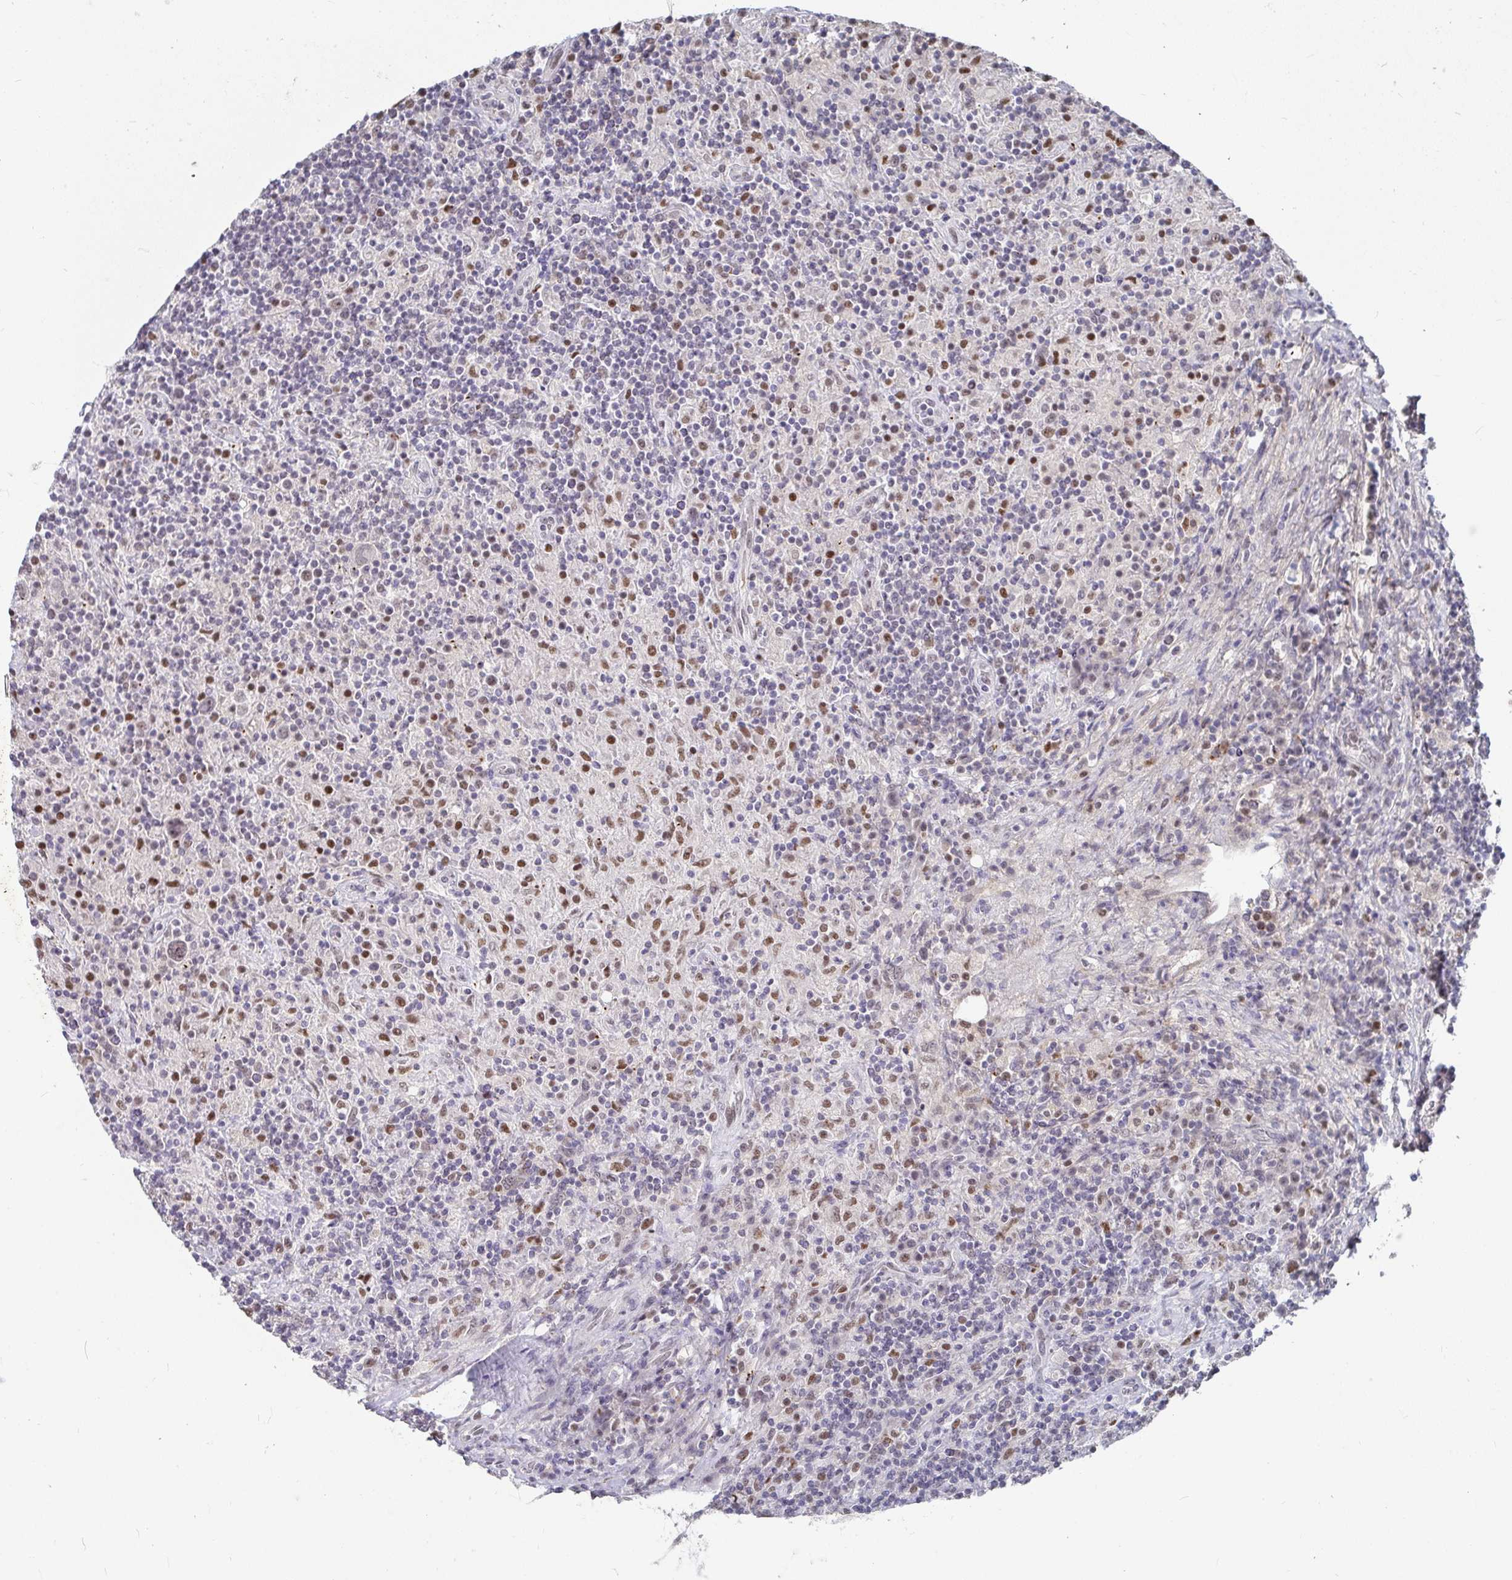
{"staining": {"intensity": "weak", "quantity": "25%-75%", "location": "nuclear"}, "tissue": "lymphoma", "cell_type": "Tumor cells", "image_type": "cancer", "snomed": [{"axis": "morphology", "description": "Hodgkin's disease, NOS"}, {"axis": "topography", "description": "Lymph node"}], "caption": "Immunohistochemistry (IHC) (DAB (3,3'-diaminobenzidine)) staining of Hodgkin's disease demonstrates weak nuclear protein expression in about 25%-75% of tumor cells.", "gene": "RCOR1", "patient": {"sex": "male", "age": 70}}